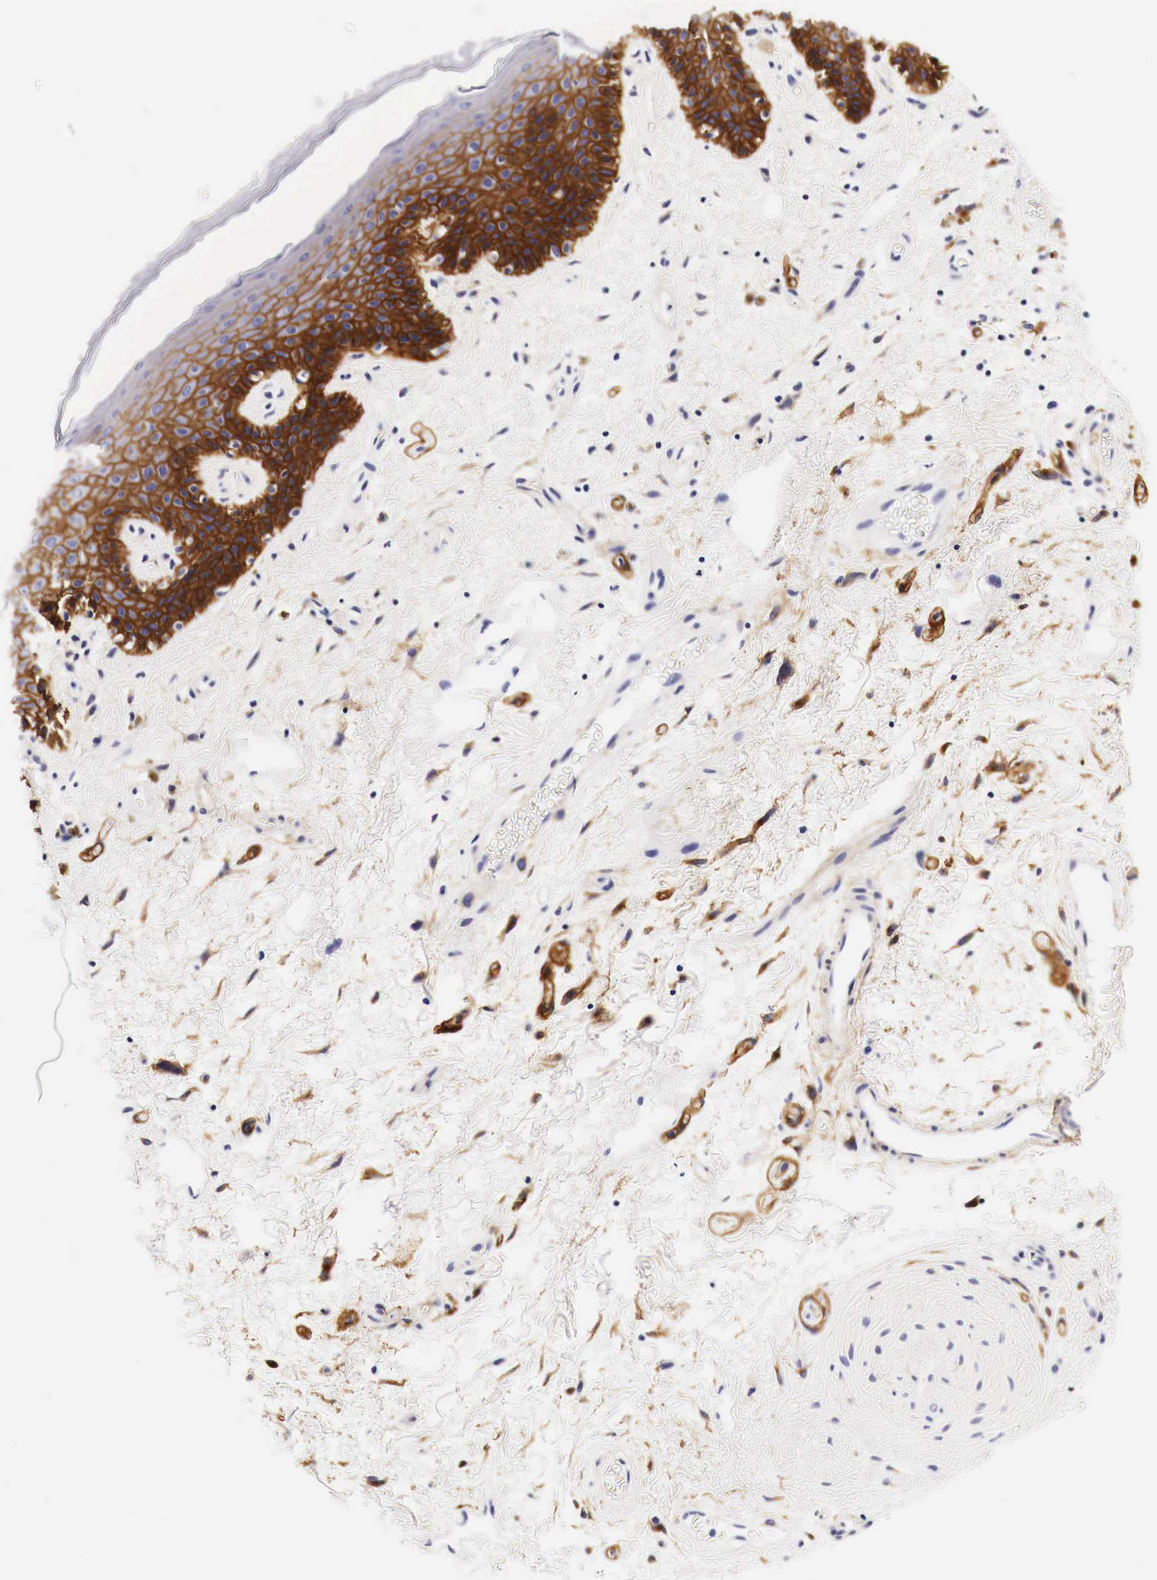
{"staining": {"intensity": "strong", "quantity": ">75%", "location": "cytoplasmic/membranous"}, "tissue": "skin", "cell_type": "Epidermal cells", "image_type": "normal", "snomed": [{"axis": "morphology", "description": "Normal tissue, NOS"}, {"axis": "topography", "description": "Anal"}, {"axis": "topography", "description": "Peripheral nerve tissue"}], "caption": "Protein analysis of normal skin displays strong cytoplasmic/membranous positivity in about >75% of epidermal cells. The protein is stained brown, and the nuclei are stained in blue (DAB IHC with brightfield microscopy, high magnification).", "gene": "EGFR", "patient": {"sex": "female", "age": 46}}